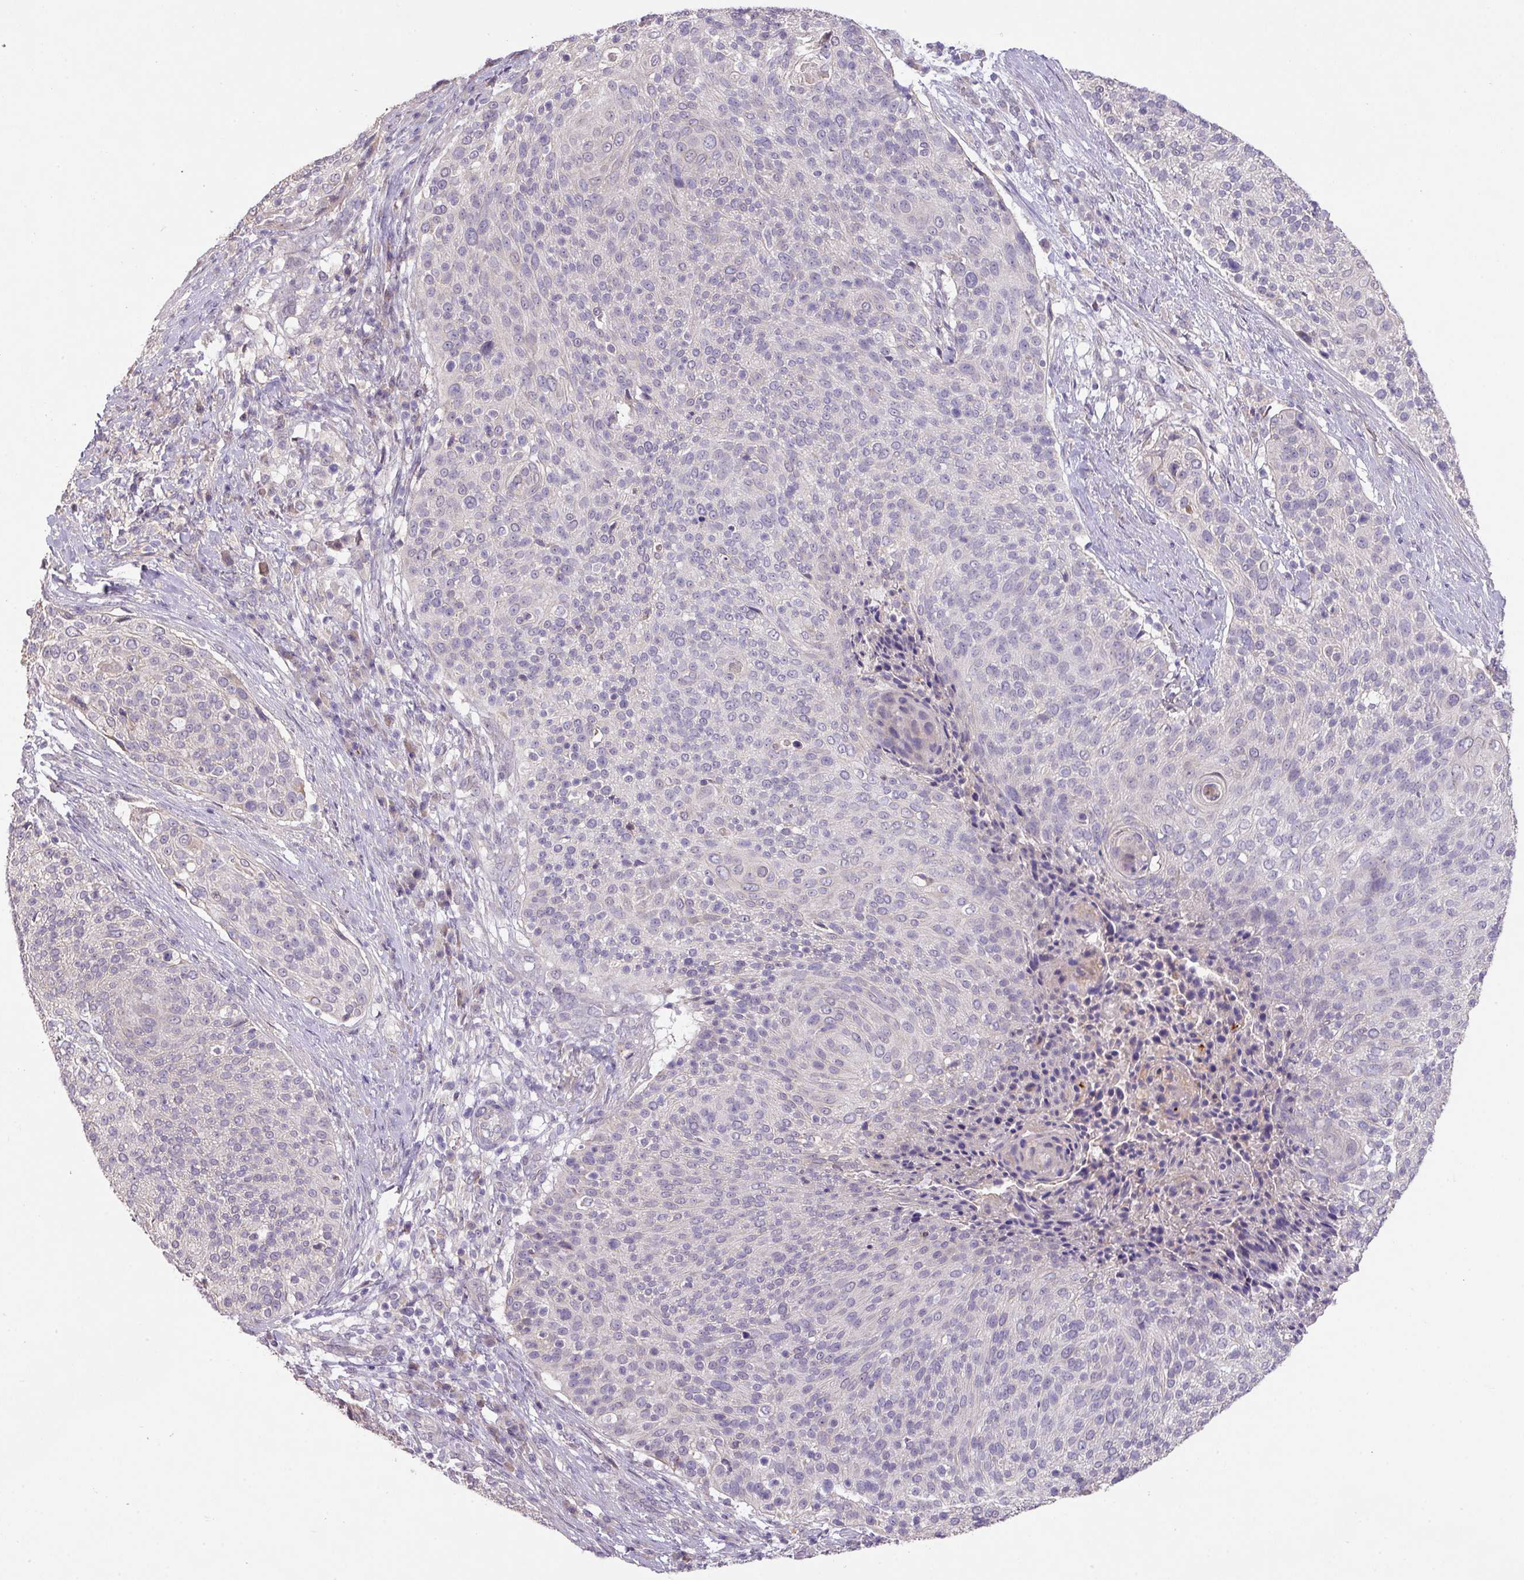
{"staining": {"intensity": "negative", "quantity": "none", "location": "none"}, "tissue": "cervical cancer", "cell_type": "Tumor cells", "image_type": "cancer", "snomed": [{"axis": "morphology", "description": "Squamous cell carcinoma, NOS"}, {"axis": "topography", "description": "Cervix"}], "caption": "Micrograph shows no significant protein positivity in tumor cells of squamous cell carcinoma (cervical).", "gene": "PRADC1", "patient": {"sex": "female", "age": 31}}